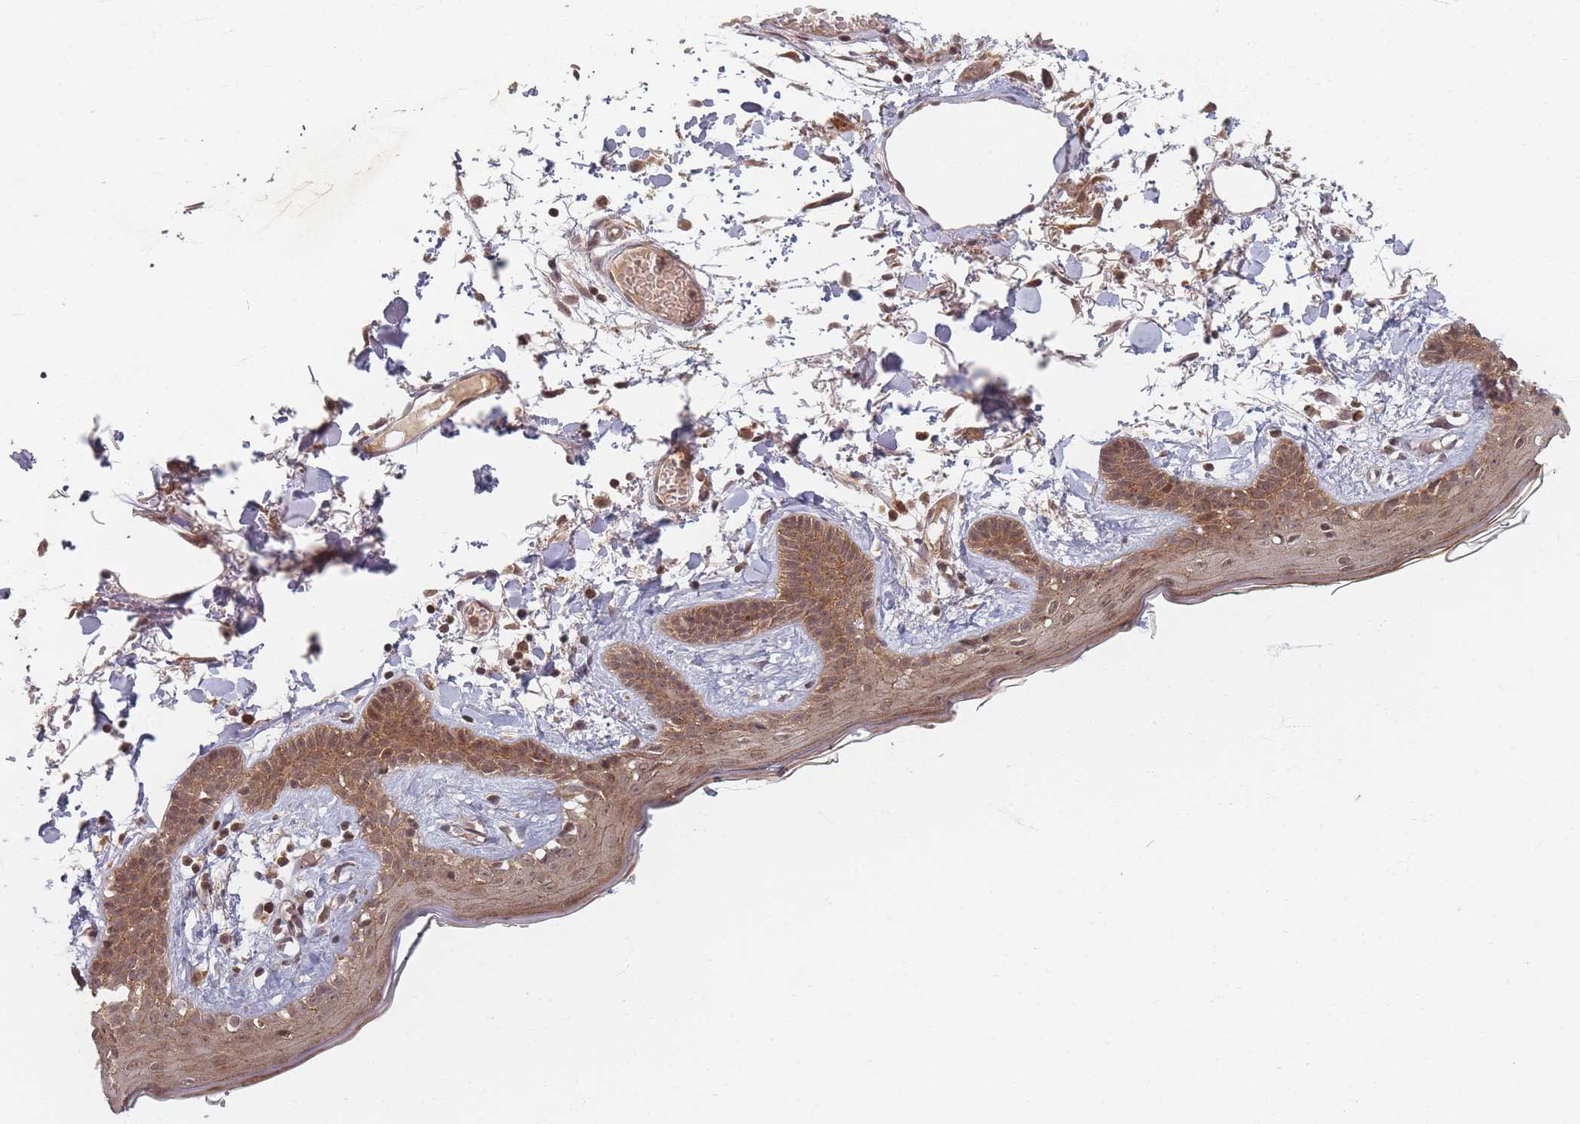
{"staining": {"intensity": "moderate", "quantity": ">75%", "location": "cytoplasmic/membranous"}, "tissue": "skin", "cell_type": "Fibroblasts", "image_type": "normal", "snomed": [{"axis": "morphology", "description": "Normal tissue, NOS"}, {"axis": "topography", "description": "Skin"}], "caption": "Moderate cytoplasmic/membranous staining is appreciated in approximately >75% of fibroblasts in unremarkable skin.", "gene": "RADX", "patient": {"sex": "male", "age": 79}}